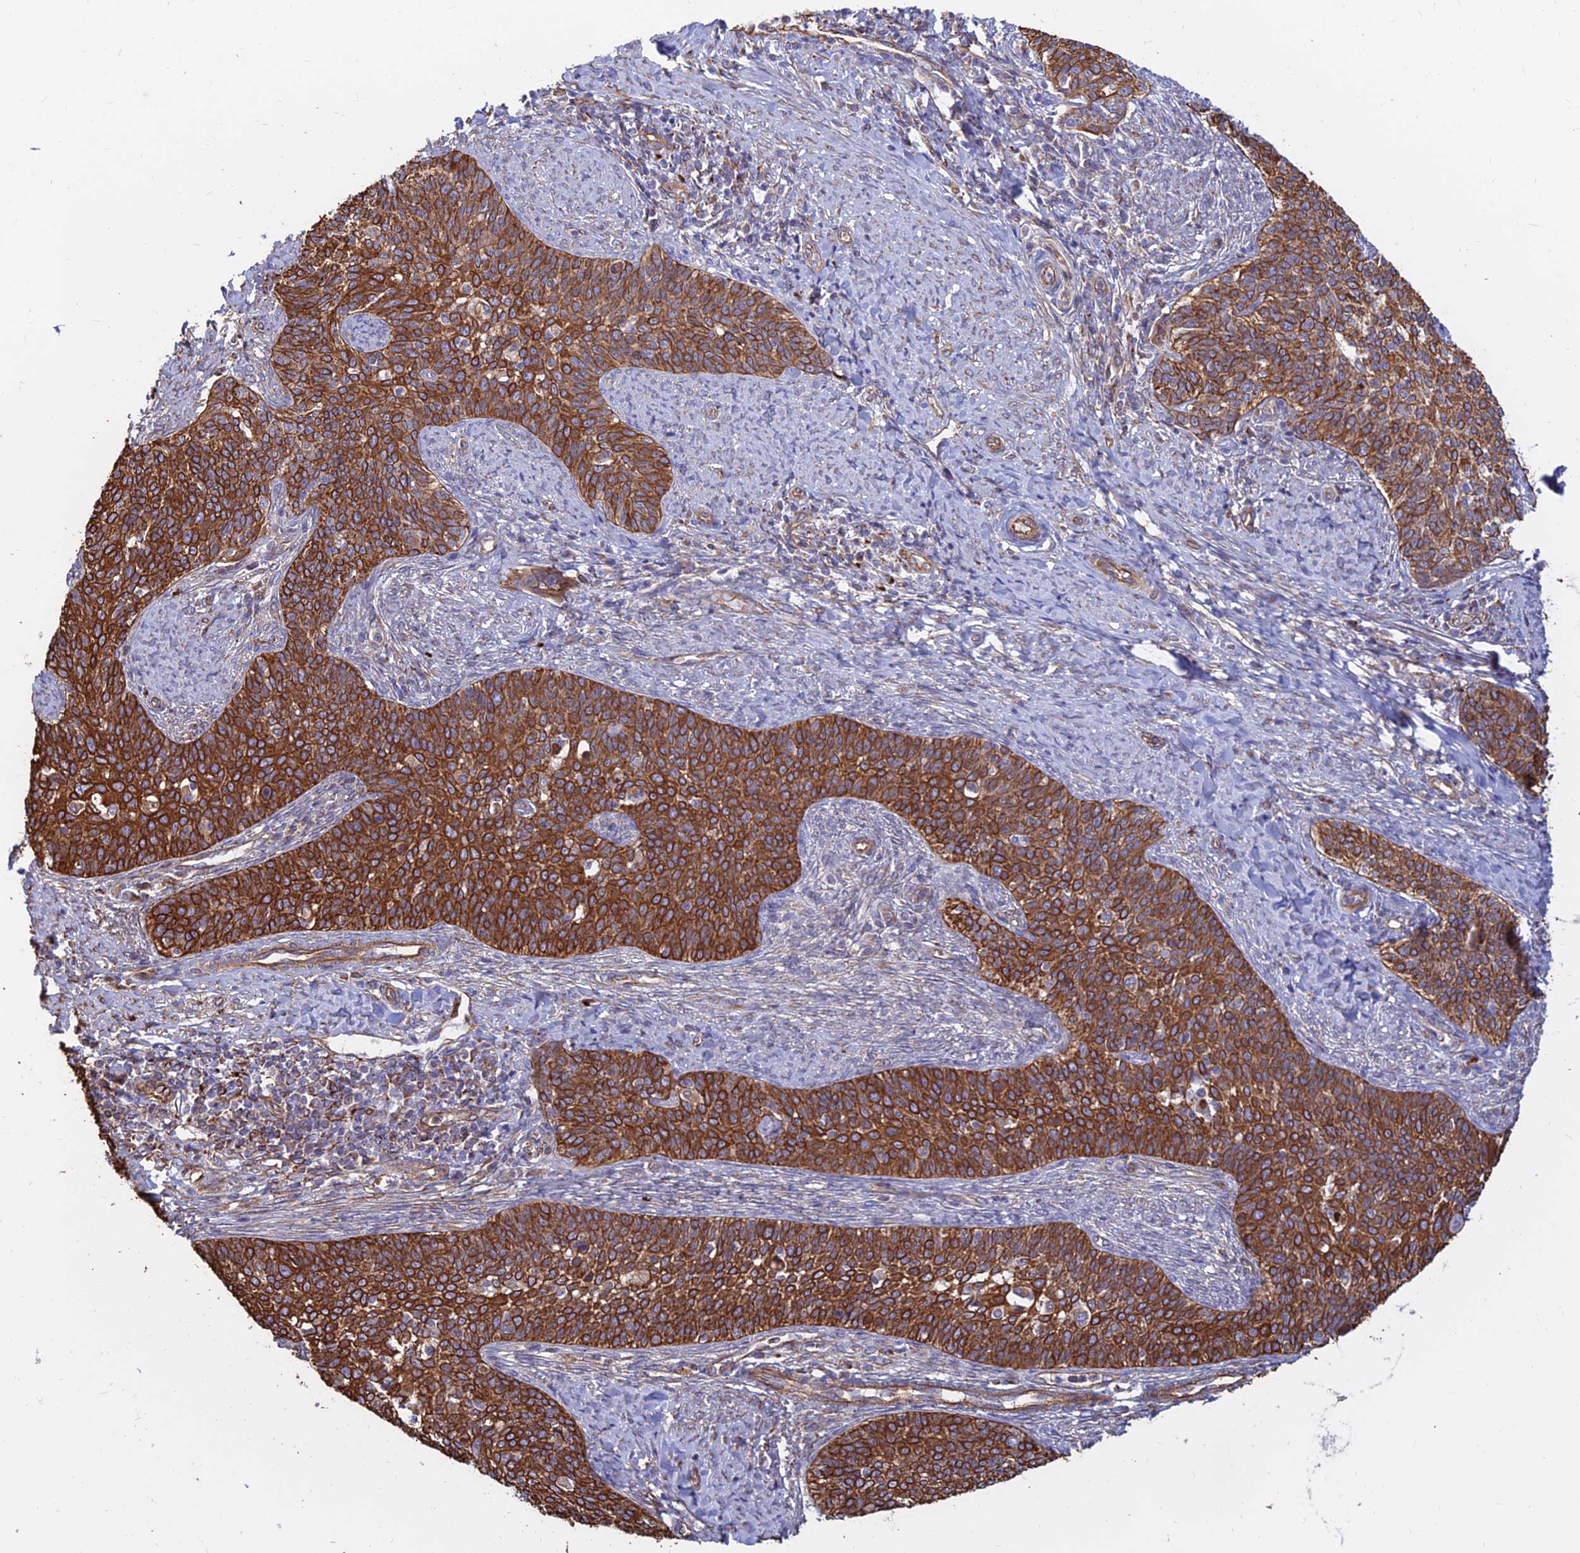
{"staining": {"intensity": "strong", "quantity": ">75%", "location": "cytoplasmic/membranous"}, "tissue": "cervical cancer", "cell_type": "Tumor cells", "image_type": "cancer", "snomed": [{"axis": "morphology", "description": "Squamous cell carcinoma, NOS"}, {"axis": "topography", "description": "Cervix"}], "caption": "Squamous cell carcinoma (cervical) tissue reveals strong cytoplasmic/membranous positivity in about >75% of tumor cells, visualized by immunohistochemistry.", "gene": "CDK18", "patient": {"sex": "female", "age": 39}}